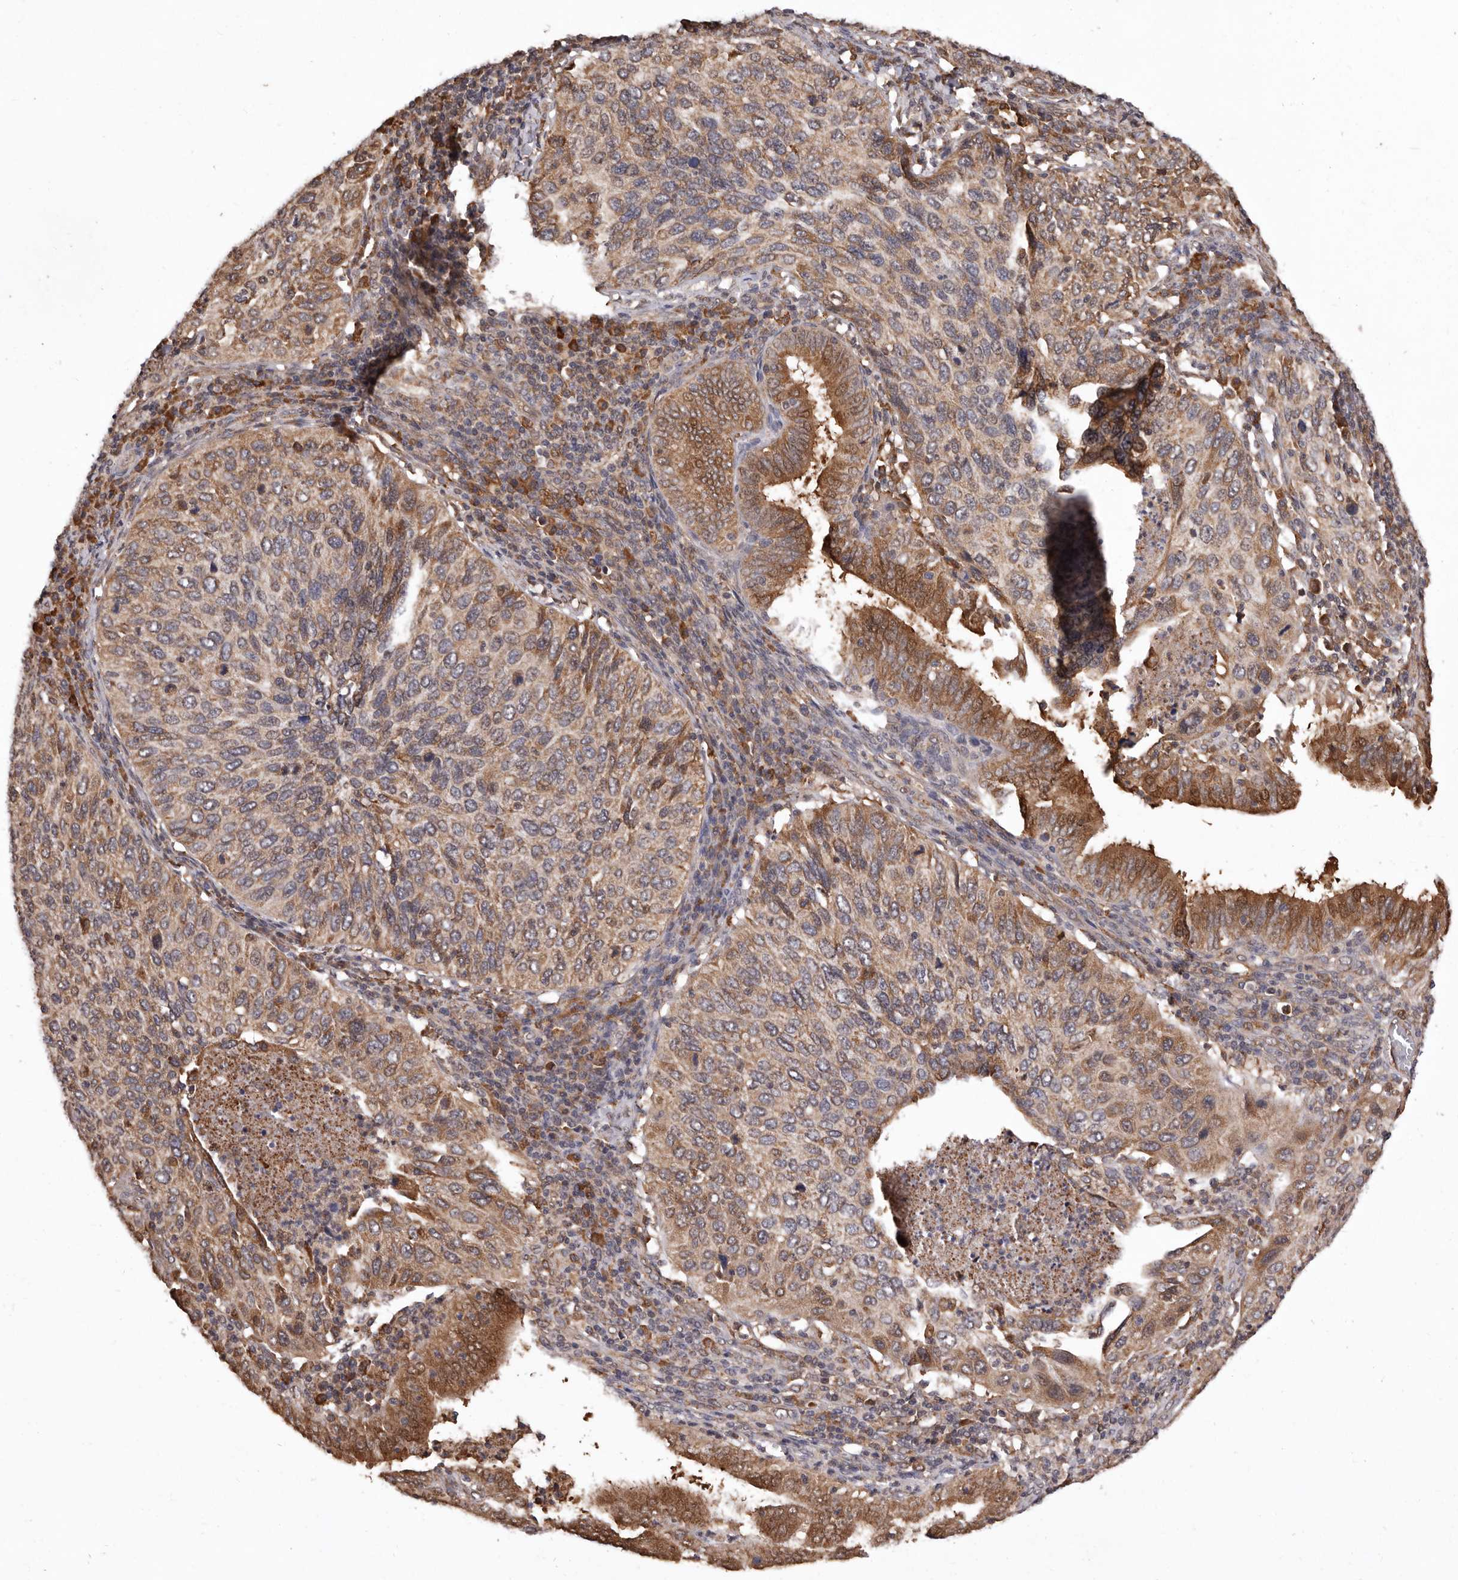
{"staining": {"intensity": "moderate", "quantity": ">75%", "location": "cytoplasmic/membranous"}, "tissue": "cervical cancer", "cell_type": "Tumor cells", "image_type": "cancer", "snomed": [{"axis": "morphology", "description": "Squamous cell carcinoma, NOS"}, {"axis": "topography", "description": "Cervix"}], "caption": "Immunohistochemical staining of squamous cell carcinoma (cervical) shows medium levels of moderate cytoplasmic/membranous protein positivity in approximately >75% of tumor cells. Immunohistochemistry stains the protein in brown and the nuclei are stained blue.", "gene": "RRM2B", "patient": {"sex": "female", "age": 38}}